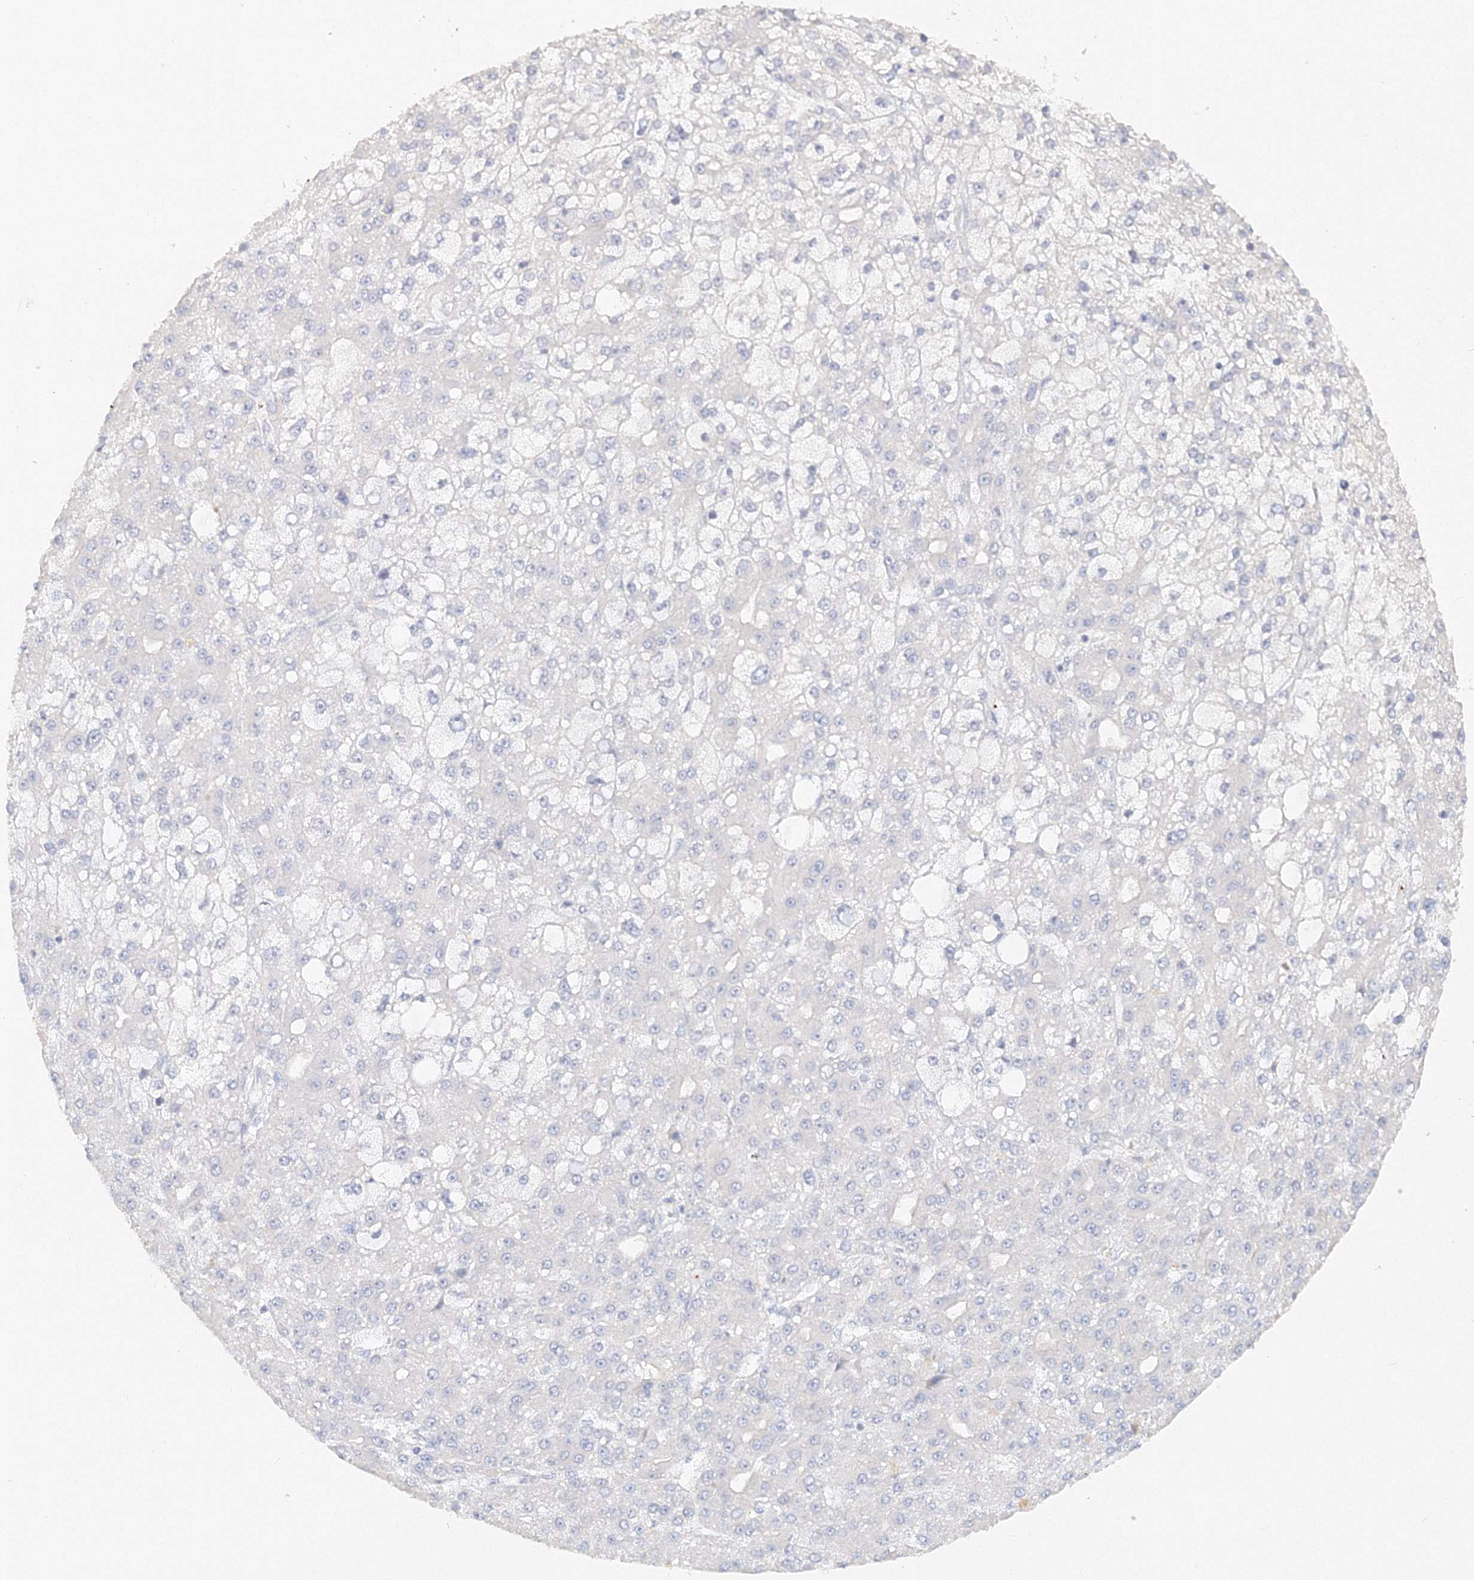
{"staining": {"intensity": "negative", "quantity": "none", "location": "none"}, "tissue": "liver cancer", "cell_type": "Tumor cells", "image_type": "cancer", "snomed": [{"axis": "morphology", "description": "Carcinoma, Hepatocellular, NOS"}, {"axis": "topography", "description": "Liver"}], "caption": "IHC photomicrograph of neoplastic tissue: liver cancer stained with DAB demonstrates no significant protein staining in tumor cells.", "gene": "MMRN1", "patient": {"sex": "male", "age": 67}}